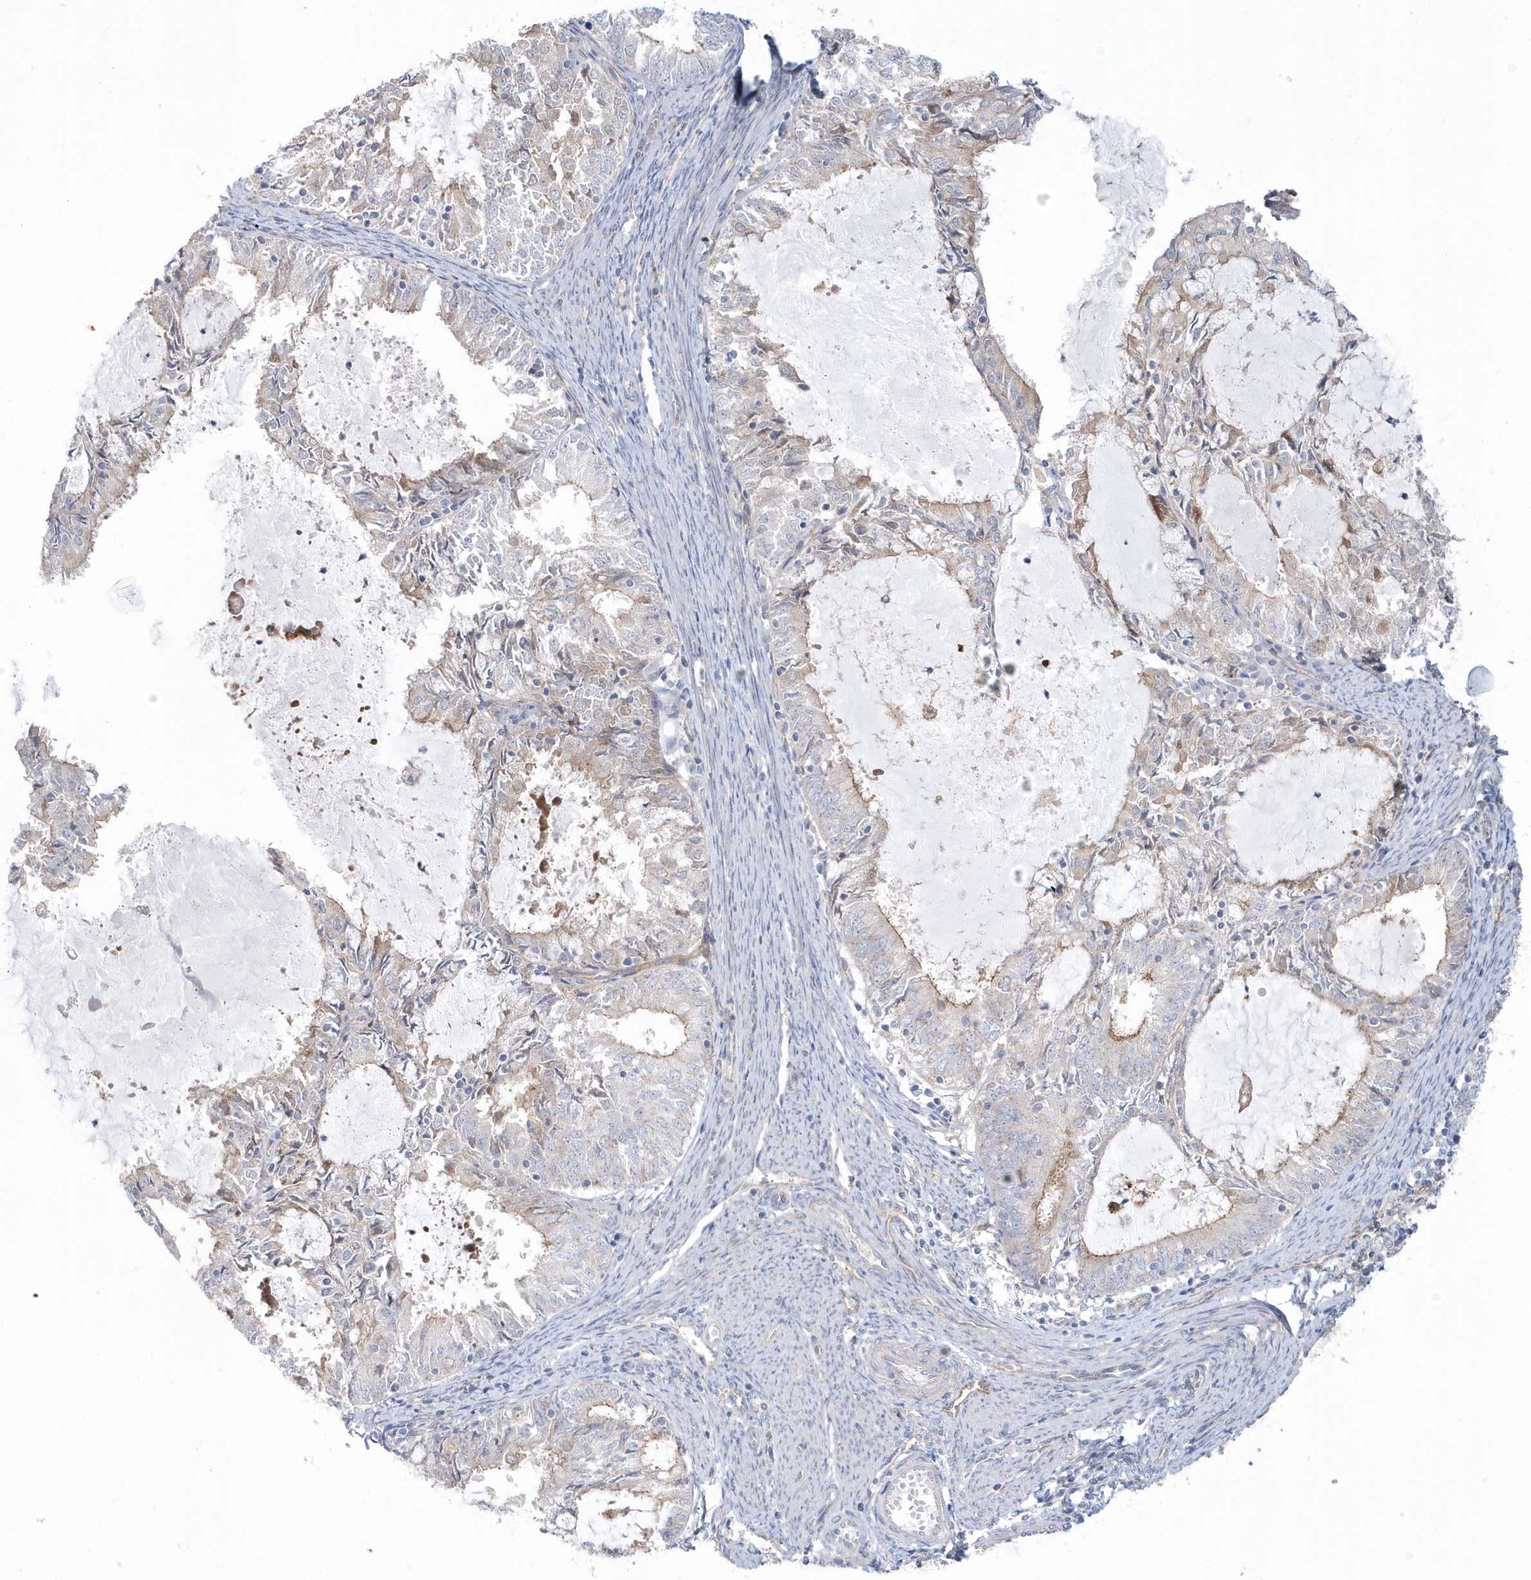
{"staining": {"intensity": "negative", "quantity": "none", "location": "none"}, "tissue": "endometrial cancer", "cell_type": "Tumor cells", "image_type": "cancer", "snomed": [{"axis": "morphology", "description": "Adenocarcinoma, NOS"}, {"axis": "topography", "description": "Endometrium"}], "caption": "Protein analysis of endometrial cancer (adenocarcinoma) displays no significant staining in tumor cells. Brightfield microscopy of immunohistochemistry (IHC) stained with DAB (3,3'-diaminobenzidine) (brown) and hematoxylin (blue), captured at high magnification.", "gene": "RAI14", "patient": {"sex": "female", "age": 57}}